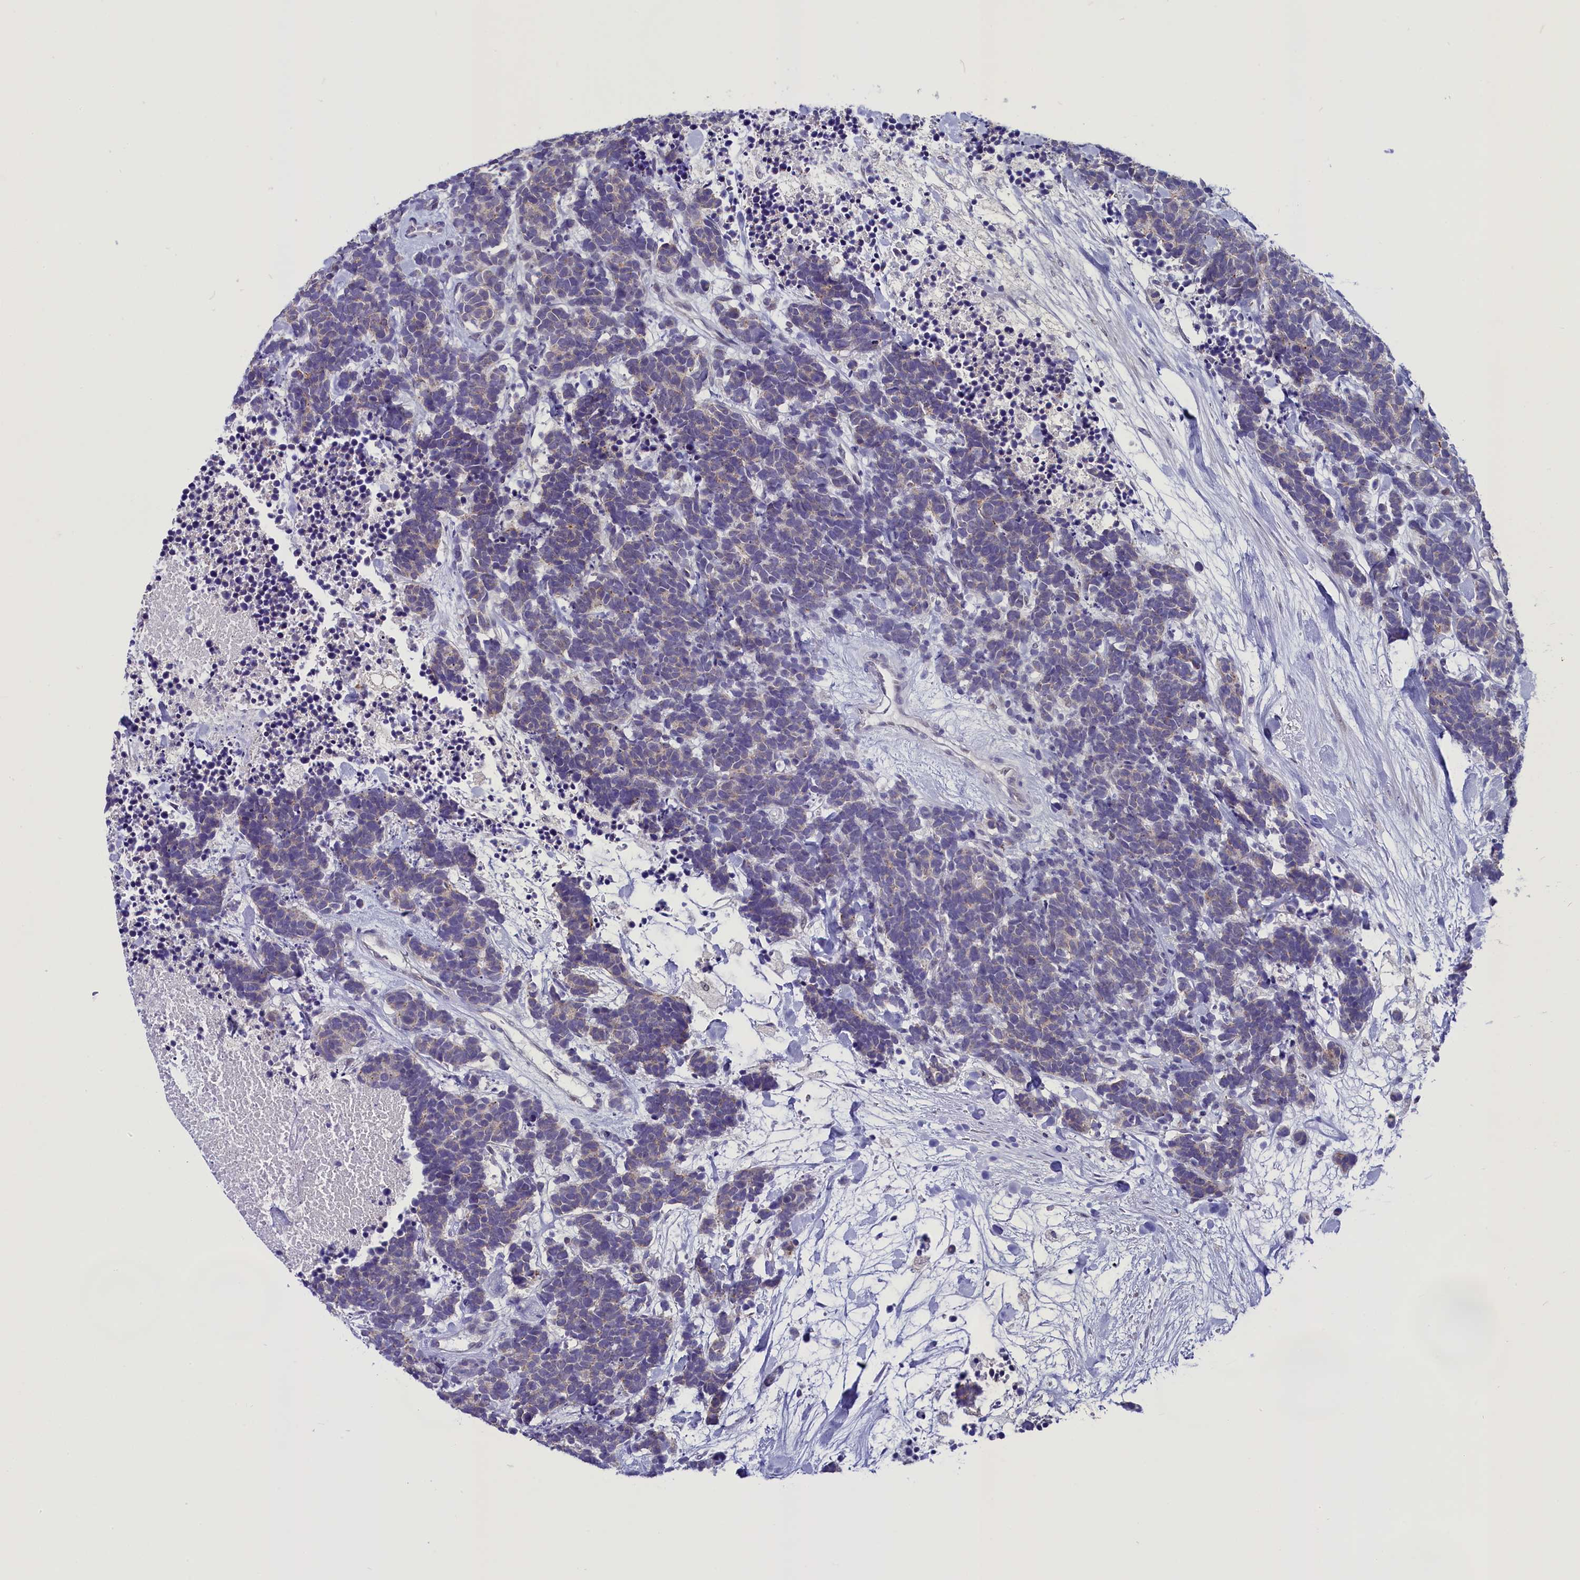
{"staining": {"intensity": "weak", "quantity": "<25%", "location": "cytoplasmic/membranous"}, "tissue": "carcinoid", "cell_type": "Tumor cells", "image_type": "cancer", "snomed": [{"axis": "morphology", "description": "Carcinoma, NOS"}, {"axis": "morphology", "description": "Carcinoid, malignant, NOS"}, {"axis": "topography", "description": "Prostate"}], "caption": "This is a image of IHC staining of carcinoid, which shows no expression in tumor cells.", "gene": "OSGEP", "patient": {"sex": "male", "age": 57}}